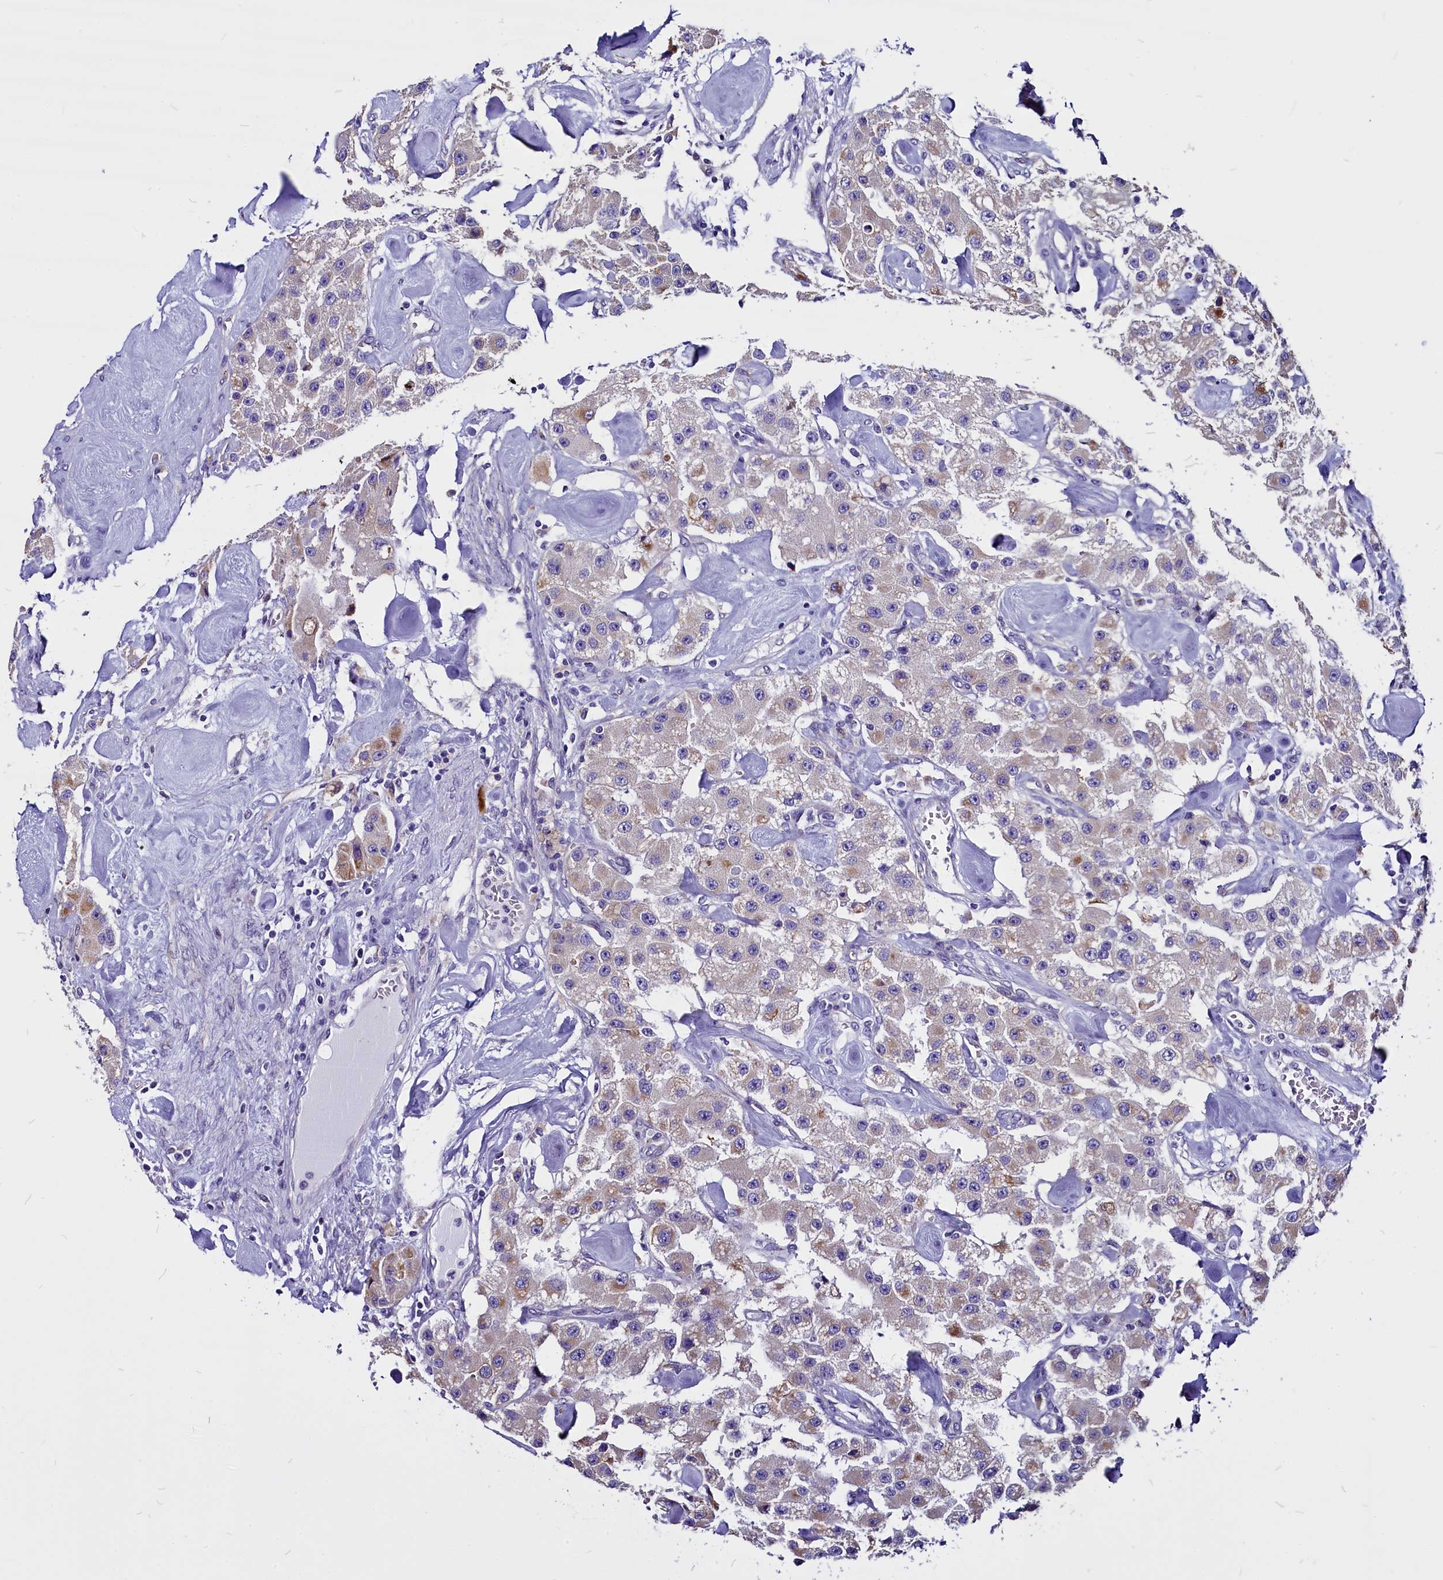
{"staining": {"intensity": "weak", "quantity": "<25%", "location": "cytoplasmic/membranous"}, "tissue": "carcinoid", "cell_type": "Tumor cells", "image_type": "cancer", "snomed": [{"axis": "morphology", "description": "Carcinoid, malignant, NOS"}, {"axis": "topography", "description": "Pancreas"}], "caption": "The image reveals no significant expression in tumor cells of carcinoid. (IHC, brightfield microscopy, high magnification).", "gene": "CEP170", "patient": {"sex": "male", "age": 41}}